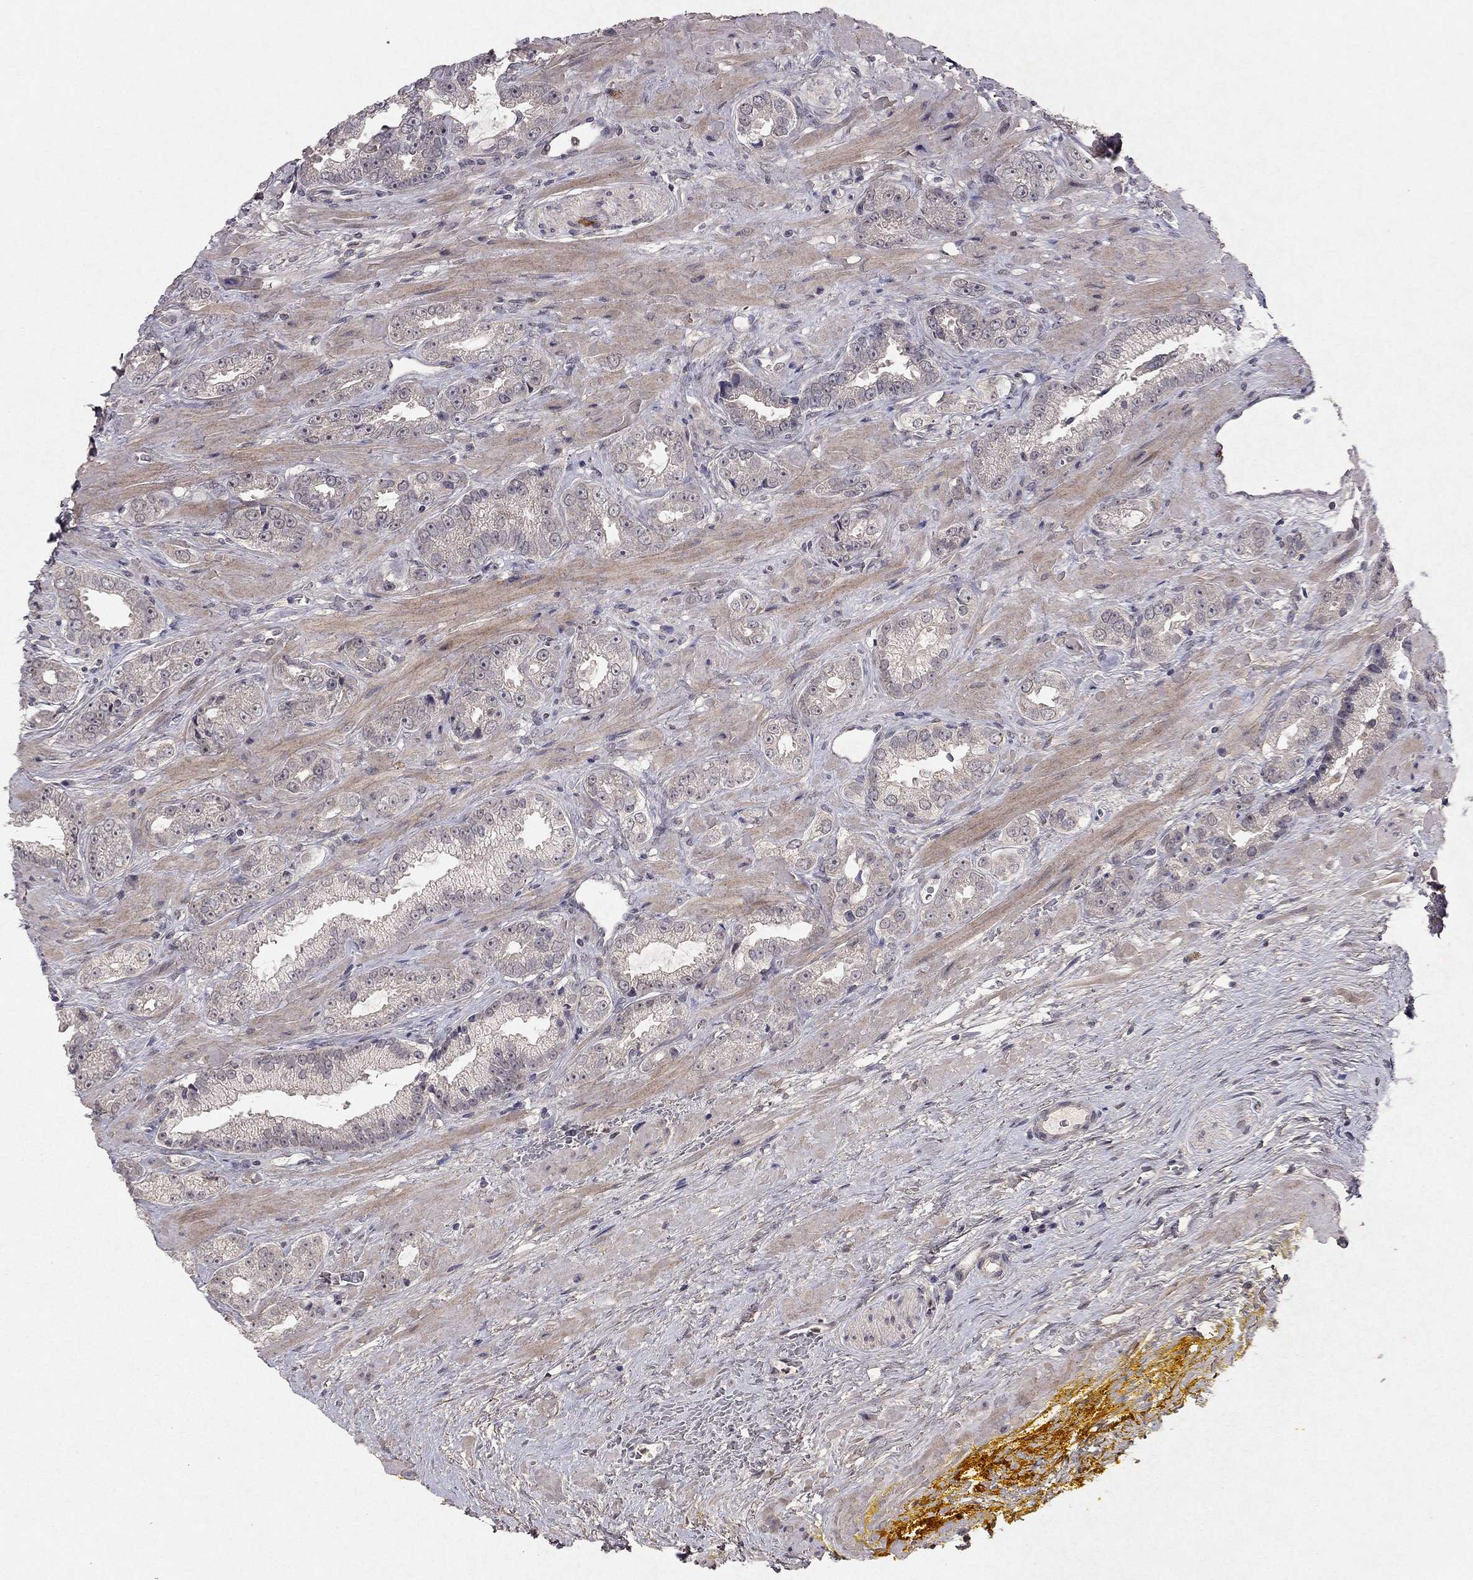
{"staining": {"intensity": "negative", "quantity": "none", "location": "none"}, "tissue": "prostate cancer", "cell_type": "Tumor cells", "image_type": "cancer", "snomed": [{"axis": "morphology", "description": "Adenocarcinoma, NOS"}, {"axis": "topography", "description": "Prostate"}], "caption": "Immunohistochemistry photomicrograph of human prostate adenocarcinoma stained for a protein (brown), which shows no staining in tumor cells.", "gene": "ESR2", "patient": {"sex": "male", "age": 67}}